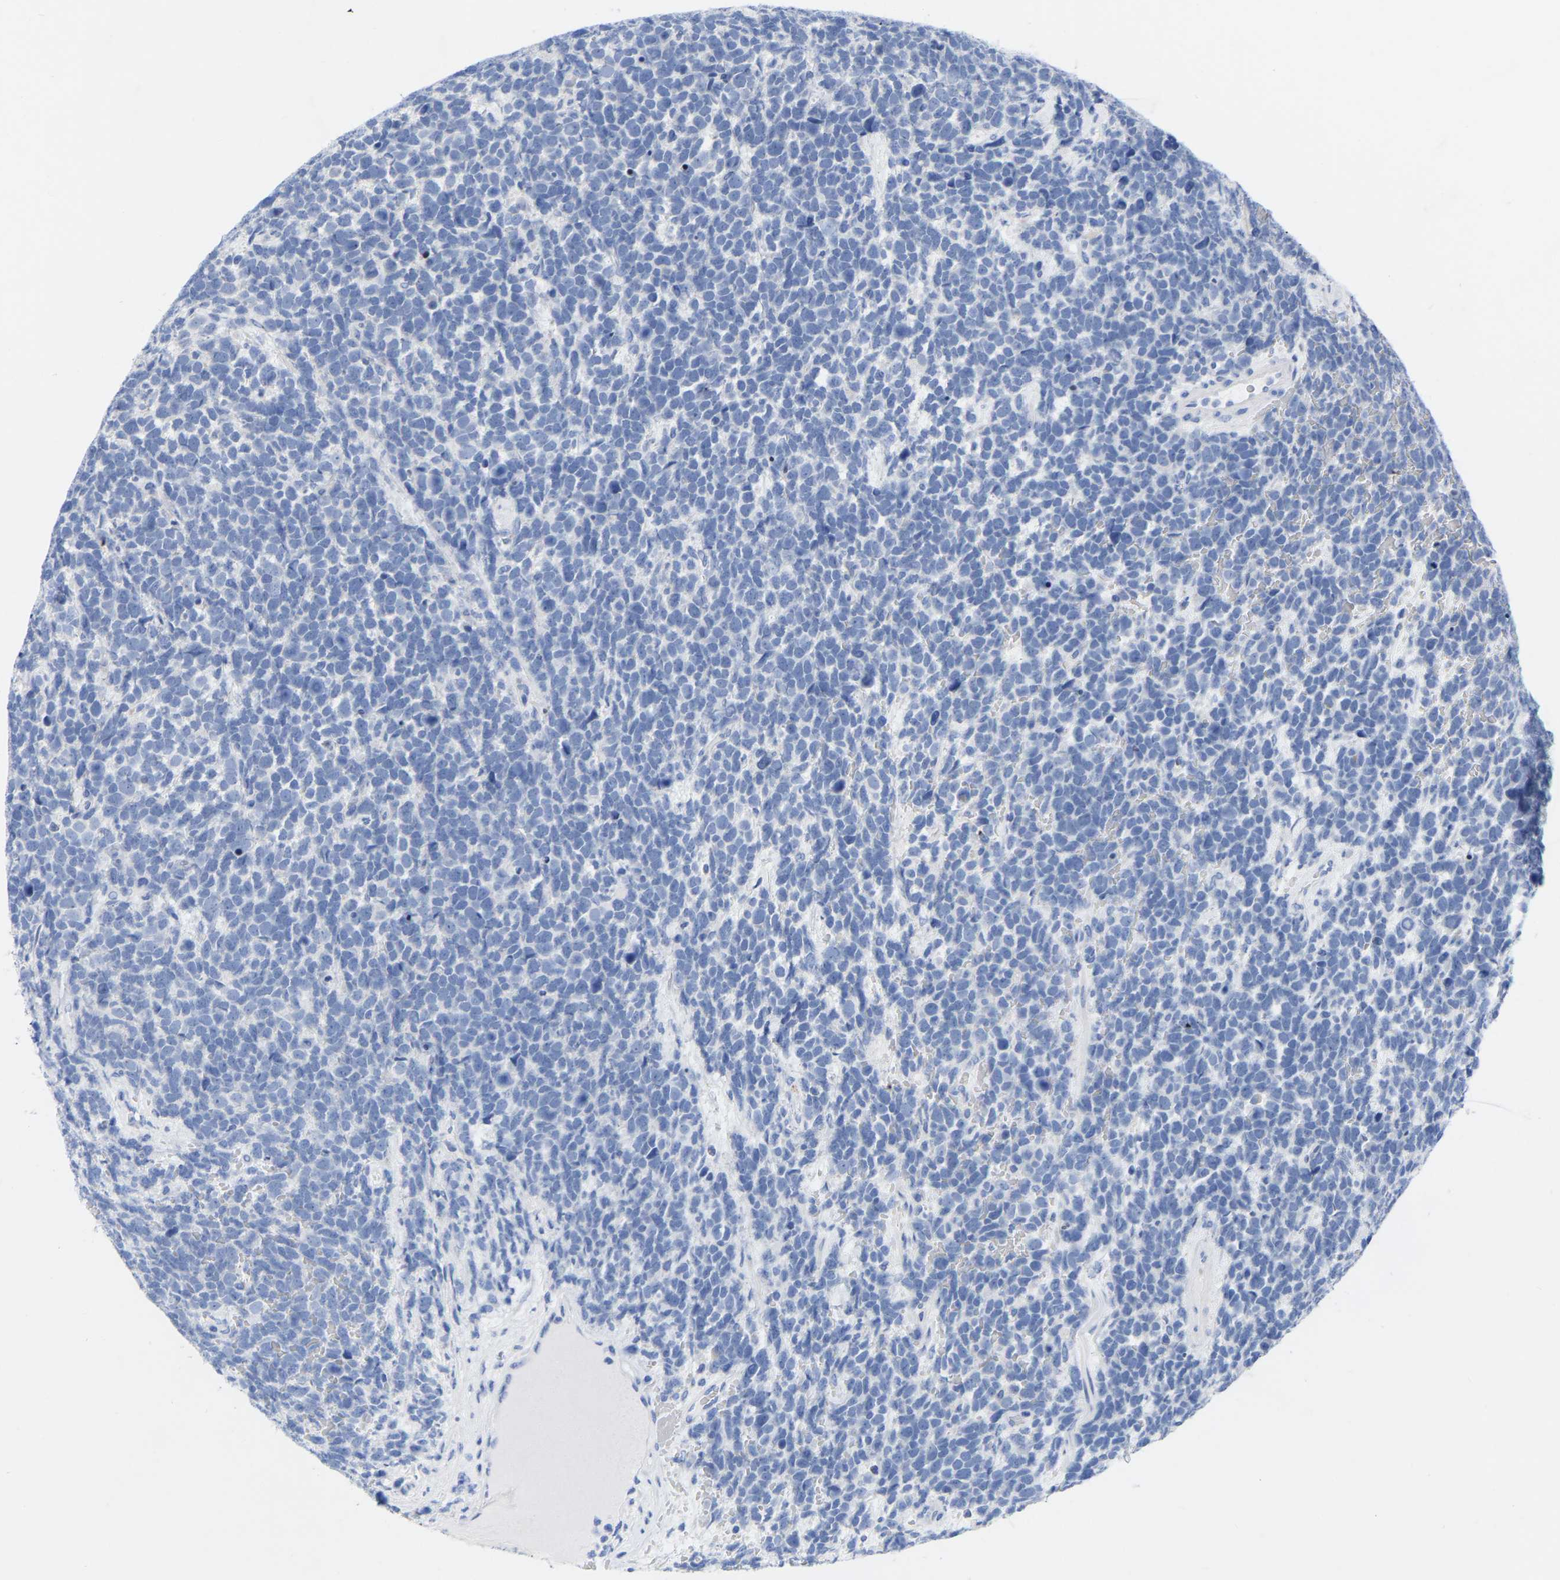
{"staining": {"intensity": "negative", "quantity": "none", "location": "none"}, "tissue": "urothelial cancer", "cell_type": "Tumor cells", "image_type": "cancer", "snomed": [{"axis": "morphology", "description": "Urothelial carcinoma, High grade"}, {"axis": "topography", "description": "Urinary bladder"}], "caption": "Immunohistochemical staining of human urothelial cancer shows no significant positivity in tumor cells.", "gene": "ZNF629", "patient": {"sex": "female", "age": 82}}